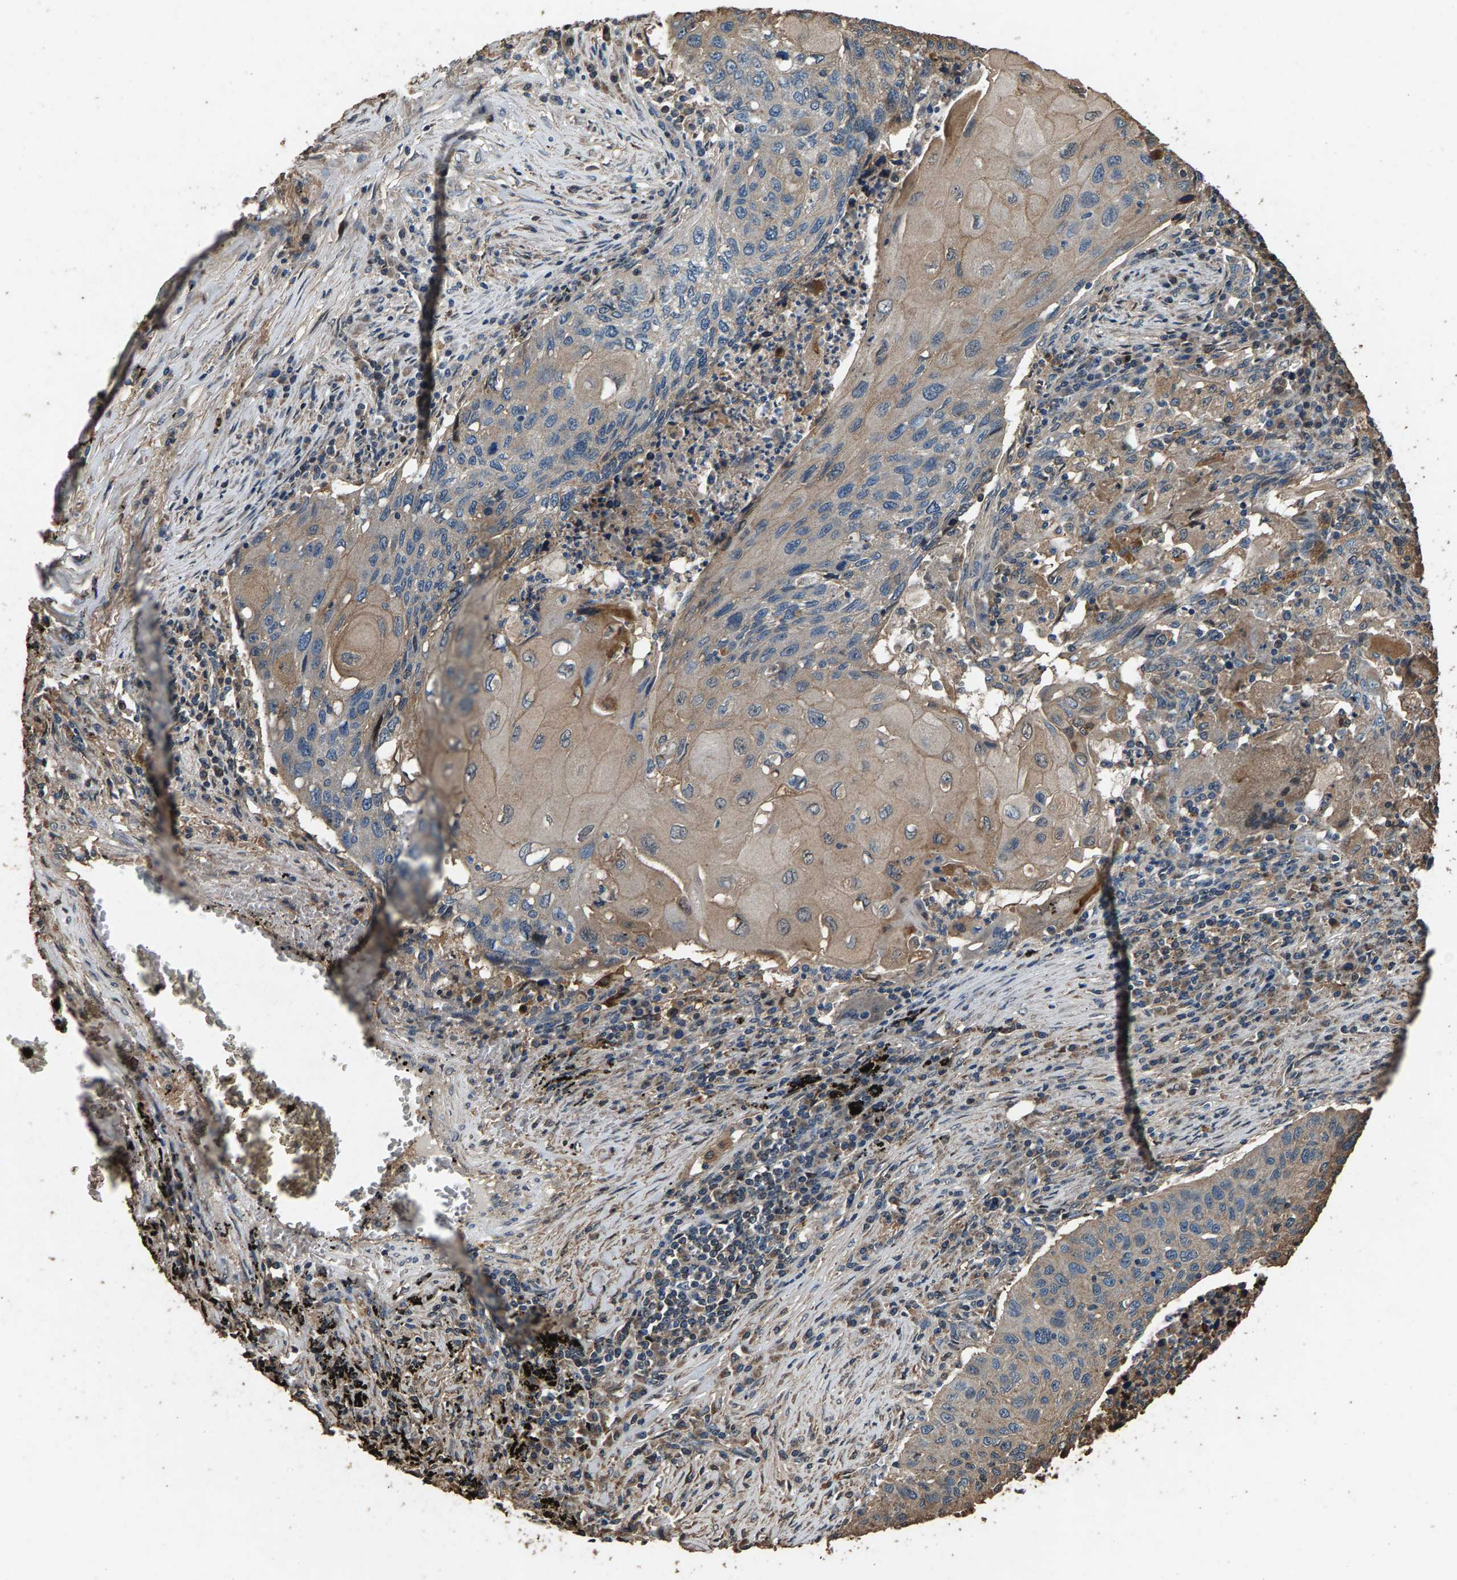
{"staining": {"intensity": "weak", "quantity": "25%-75%", "location": "cytoplasmic/membranous"}, "tissue": "lung cancer", "cell_type": "Tumor cells", "image_type": "cancer", "snomed": [{"axis": "morphology", "description": "Squamous cell carcinoma, NOS"}, {"axis": "topography", "description": "Lung"}], "caption": "Immunohistochemistry (DAB) staining of lung cancer shows weak cytoplasmic/membranous protein positivity in approximately 25%-75% of tumor cells.", "gene": "MRPL27", "patient": {"sex": "female", "age": 63}}